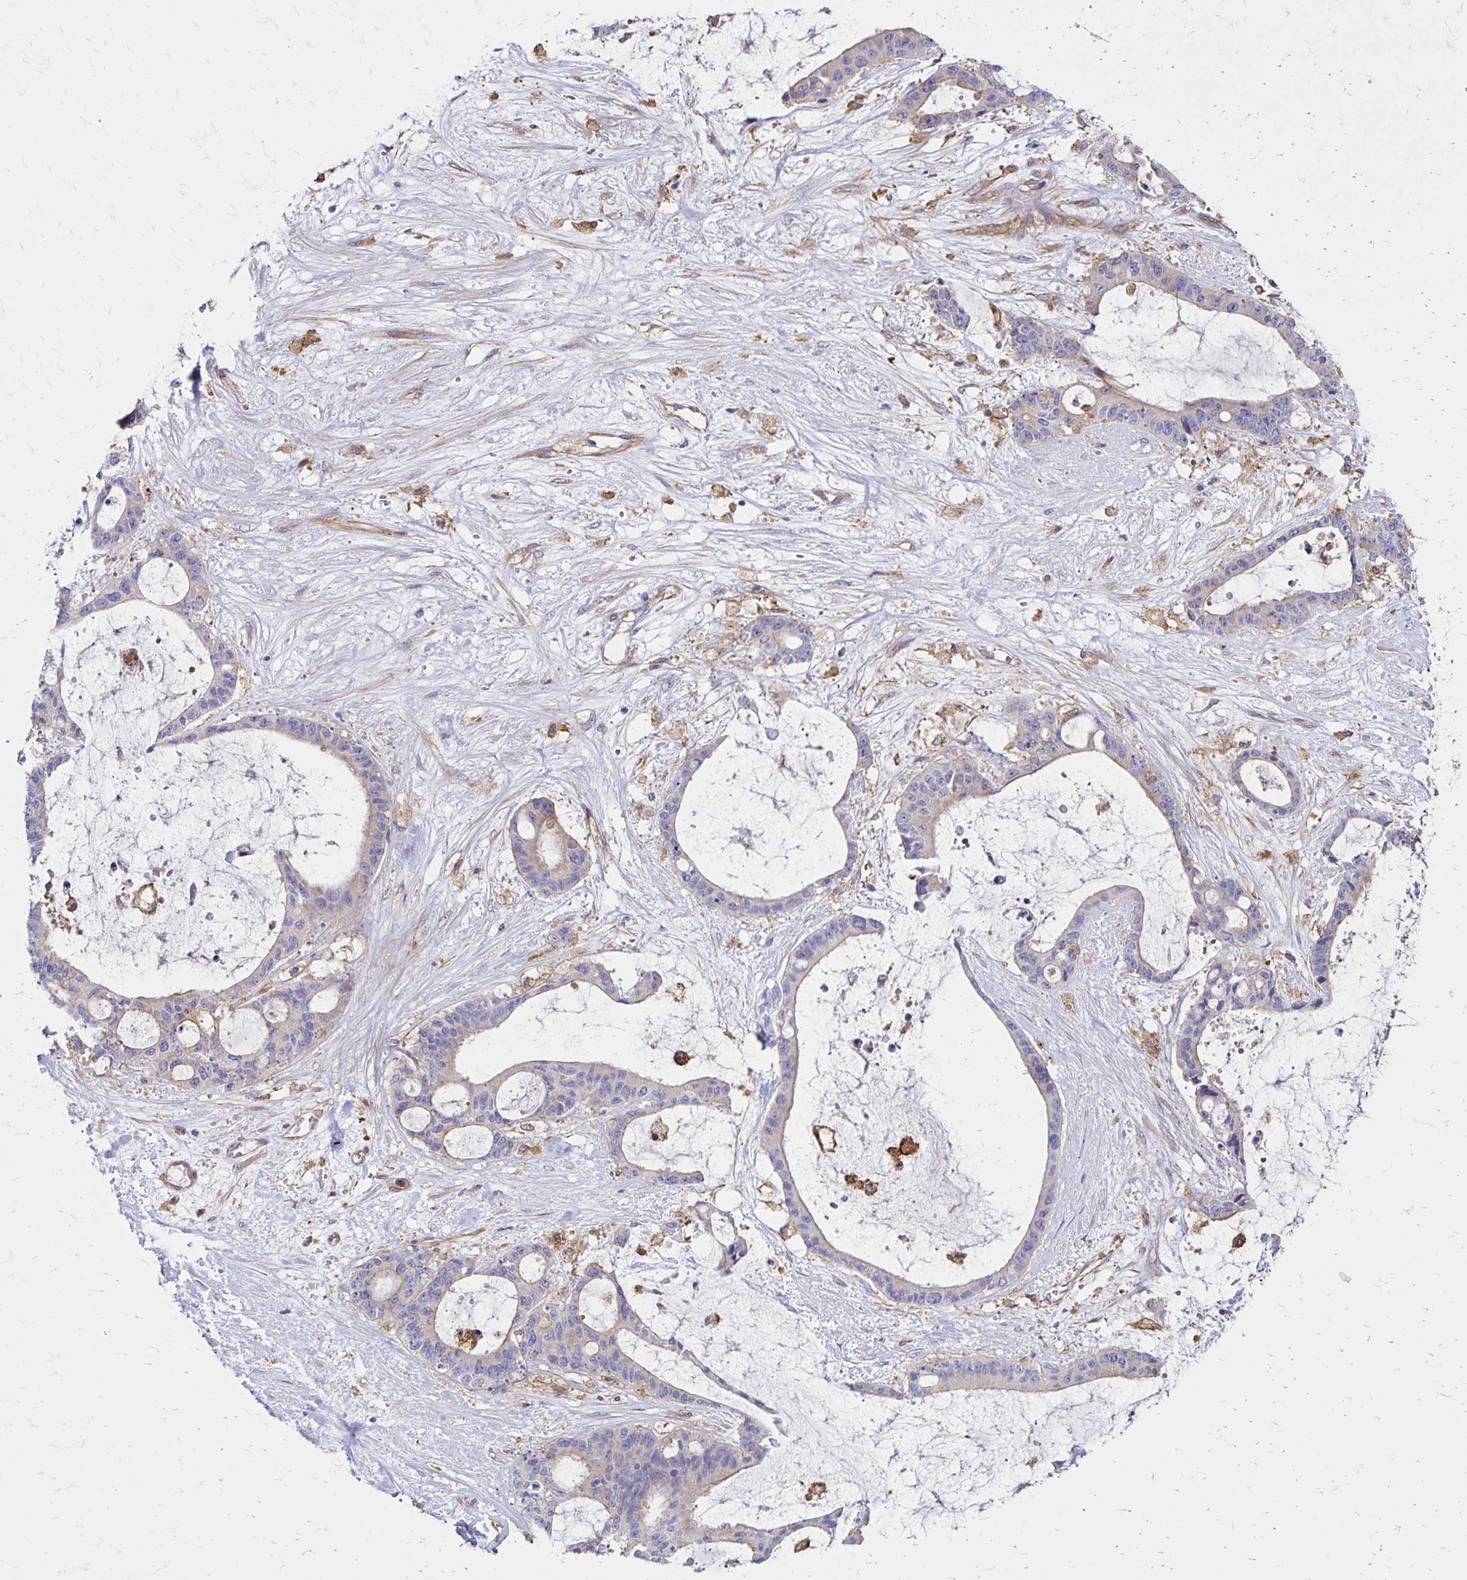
{"staining": {"intensity": "negative", "quantity": "none", "location": "none"}, "tissue": "liver cancer", "cell_type": "Tumor cells", "image_type": "cancer", "snomed": [{"axis": "morphology", "description": "Normal tissue, NOS"}, {"axis": "morphology", "description": "Cholangiocarcinoma"}, {"axis": "topography", "description": "Liver"}, {"axis": "topography", "description": "Peripheral nerve tissue"}], "caption": "An immunohistochemistry histopathology image of cholangiocarcinoma (liver) is shown. There is no staining in tumor cells of cholangiocarcinoma (liver).", "gene": "TNS3", "patient": {"sex": "female", "age": 73}}